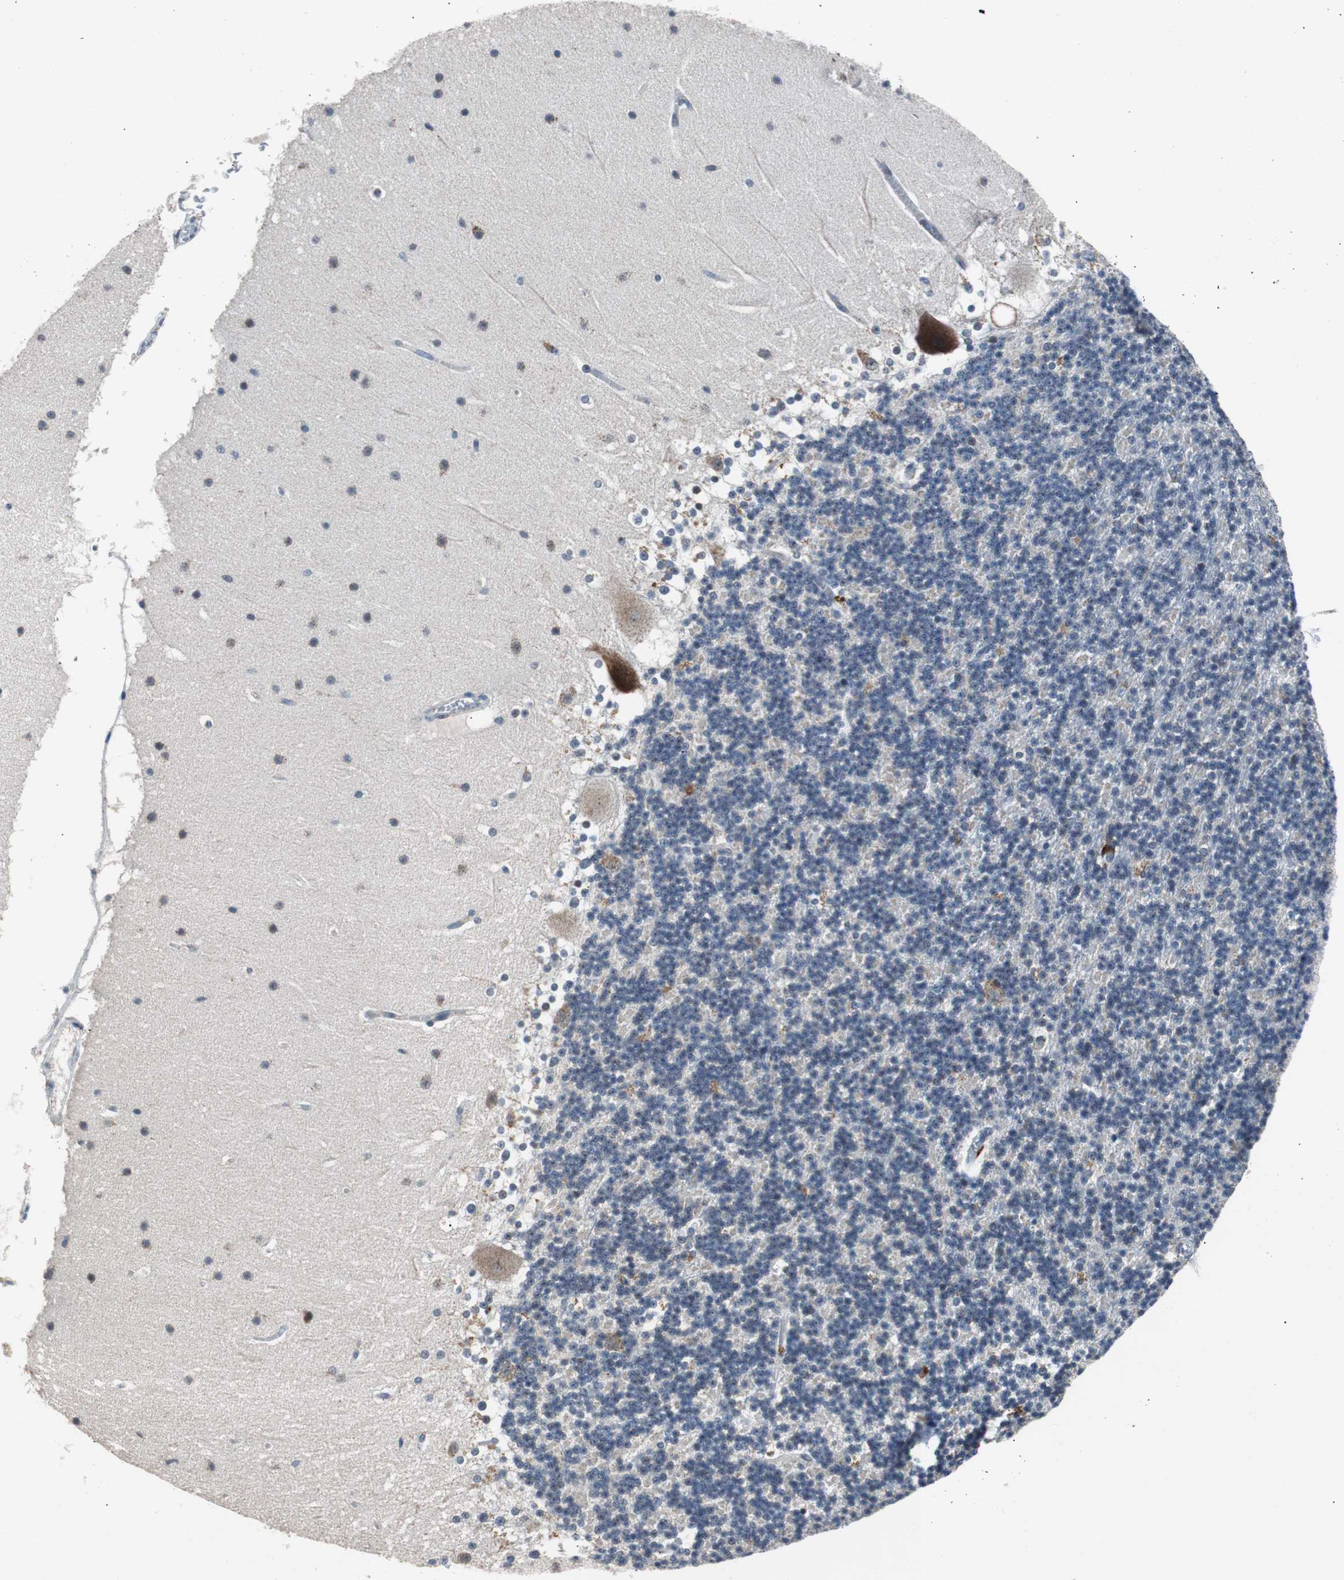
{"staining": {"intensity": "moderate", "quantity": "<25%", "location": "cytoplasmic/membranous"}, "tissue": "cerebellum", "cell_type": "Cells in granular layer", "image_type": "normal", "snomed": [{"axis": "morphology", "description": "Normal tissue, NOS"}, {"axis": "topography", "description": "Cerebellum"}], "caption": "A brown stain highlights moderate cytoplasmic/membranous expression of a protein in cells in granular layer of unremarkable human cerebellum.", "gene": "PITRM1", "patient": {"sex": "female", "age": 19}}